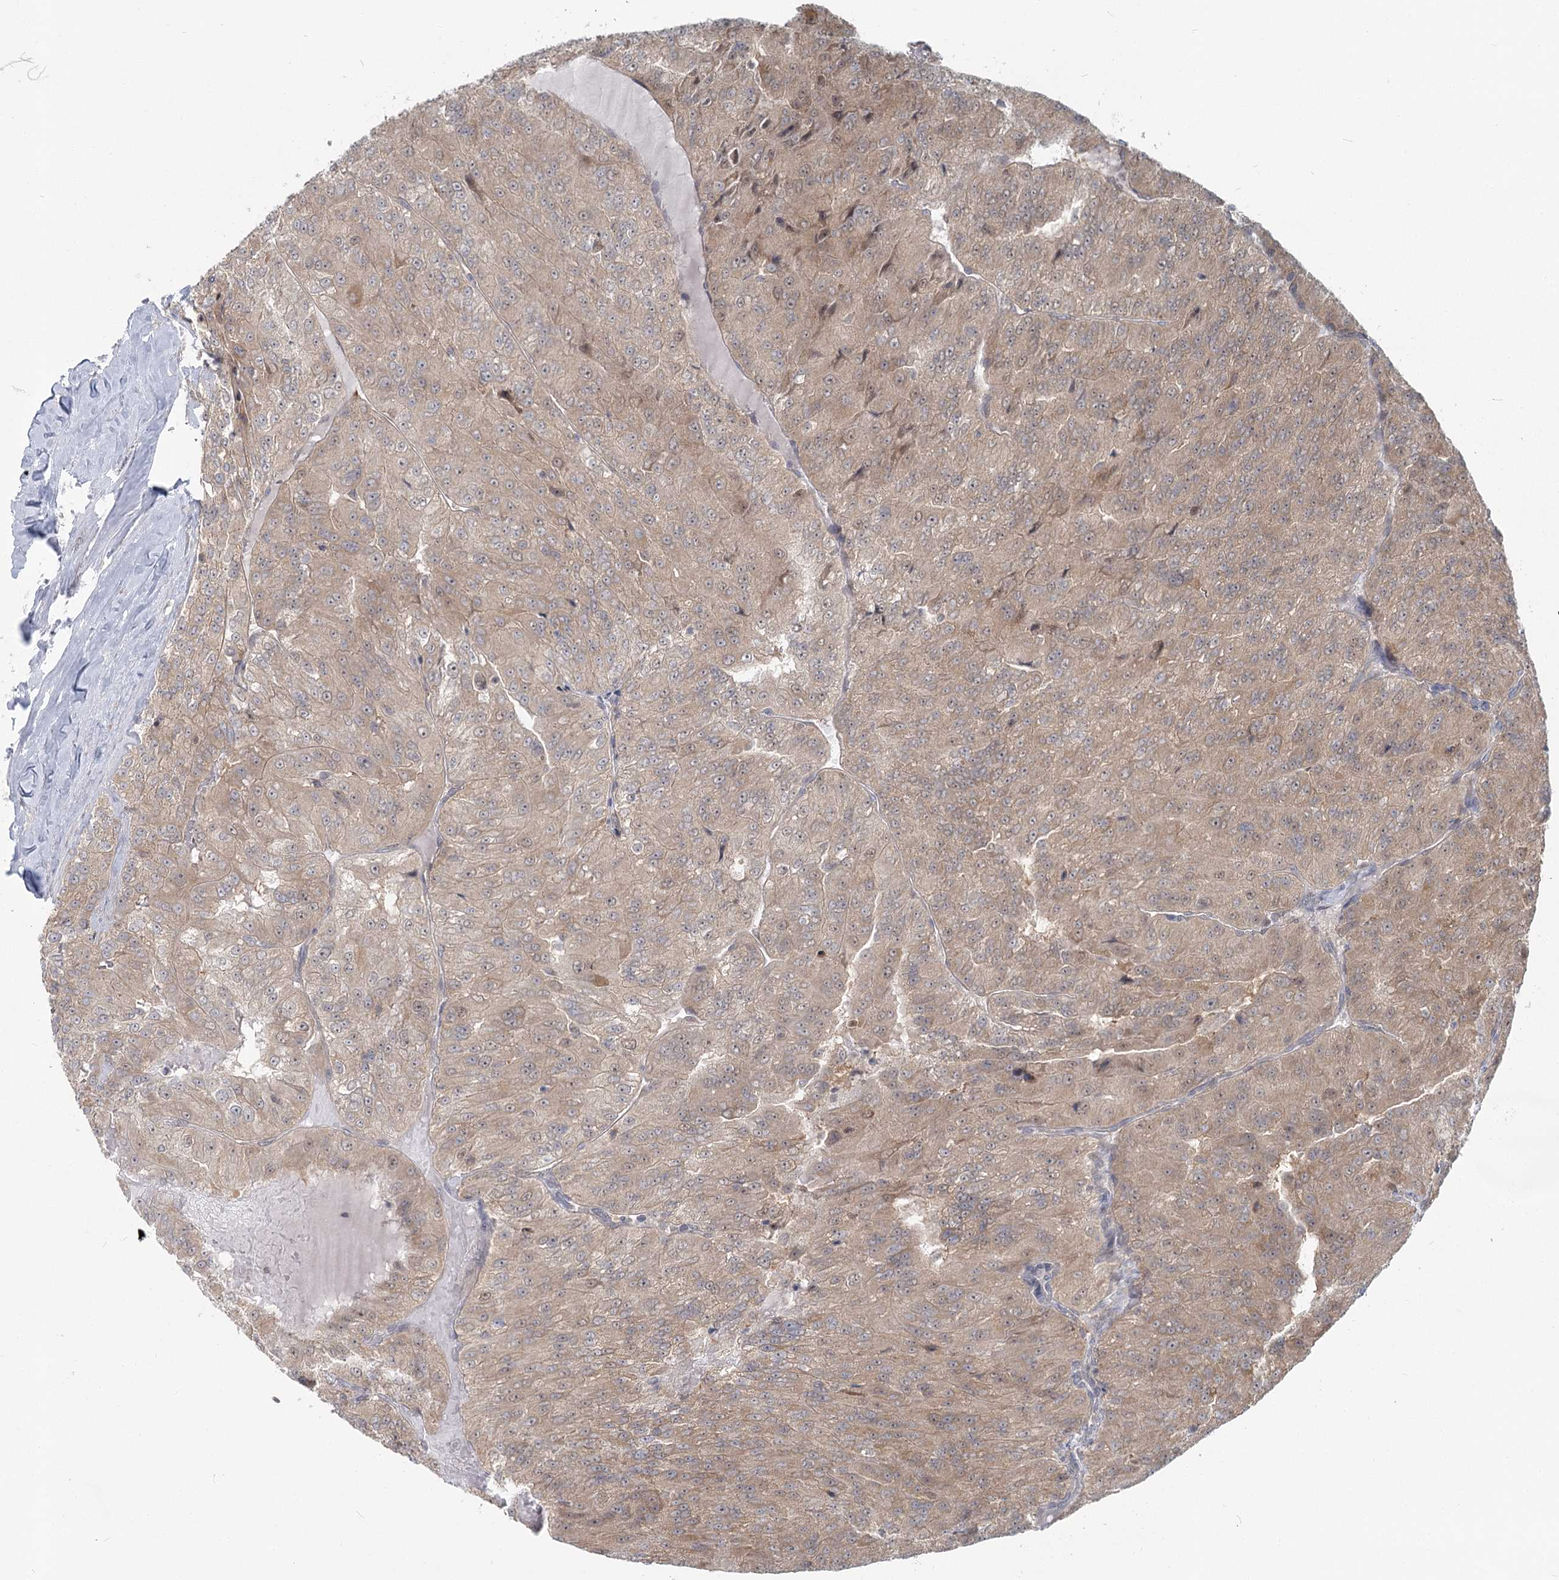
{"staining": {"intensity": "weak", "quantity": ">75%", "location": "cytoplasmic/membranous"}, "tissue": "renal cancer", "cell_type": "Tumor cells", "image_type": "cancer", "snomed": [{"axis": "morphology", "description": "Adenocarcinoma, NOS"}, {"axis": "topography", "description": "Kidney"}], "caption": "IHC of renal cancer (adenocarcinoma) reveals low levels of weak cytoplasmic/membranous positivity in about >75% of tumor cells.", "gene": "THNSL1", "patient": {"sex": "female", "age": 63}}